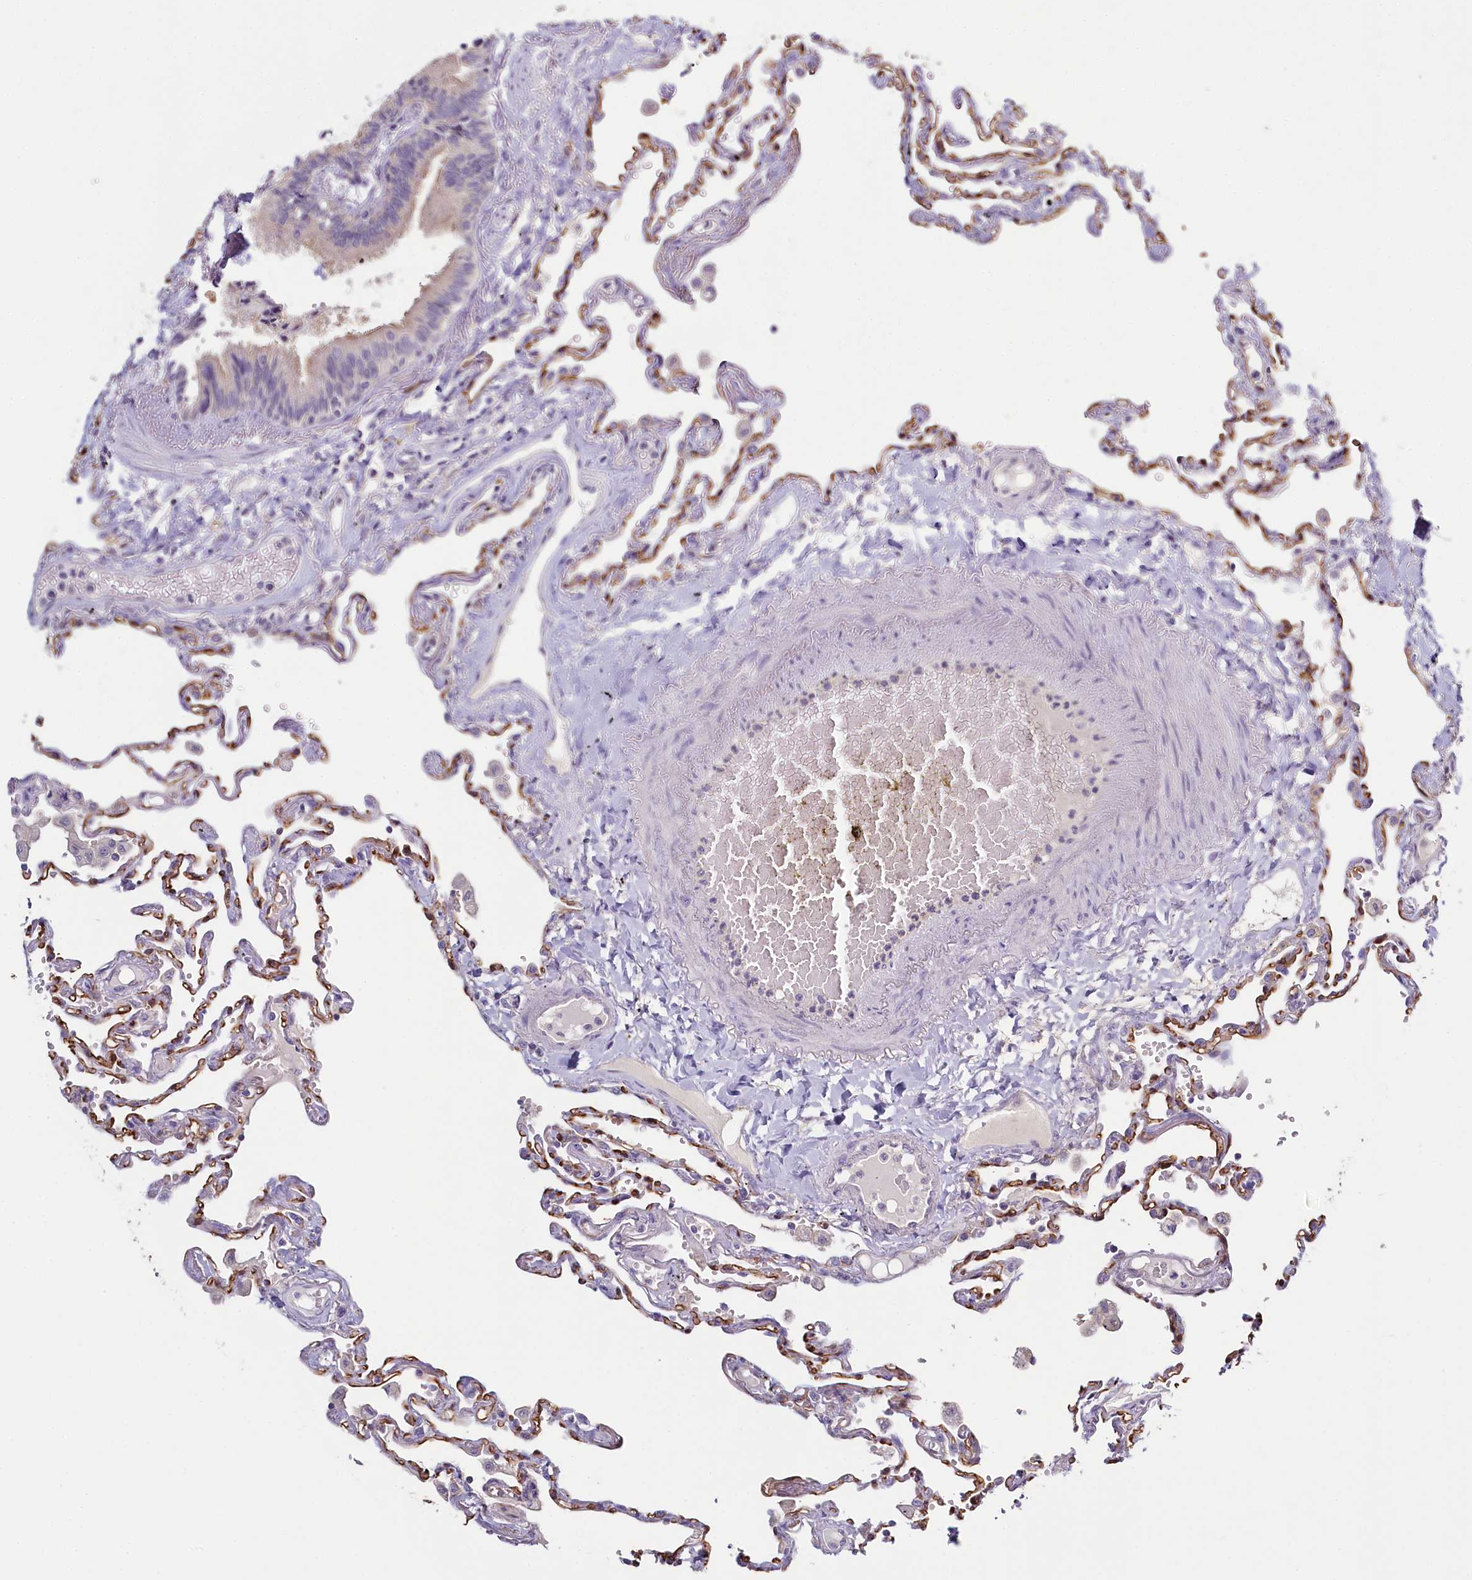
{"staining": {"intensity": "moderate", "quantity": ">75%", "location": "cytoplasmic/membranous"}, "tissue": "lung", "cell_type": "Alveolar cells", "image_type": "normal", "snomed": [{"axis": "morphology", "description": "Normal tissue, NOS"}, {"axis": "topography", "description": "Lung"}], "caption": "High-power microscopy captured an immunohistochemistry photomicrograph of benign lung, revealing moderate cytoplasmic/membranous staining in approximately >75% of alveolar cells. (Brightfield microscopy of DAB IHC at high magnification).", "gene": "PDE6D", "patient": {"sex": "female", "age": 67}}